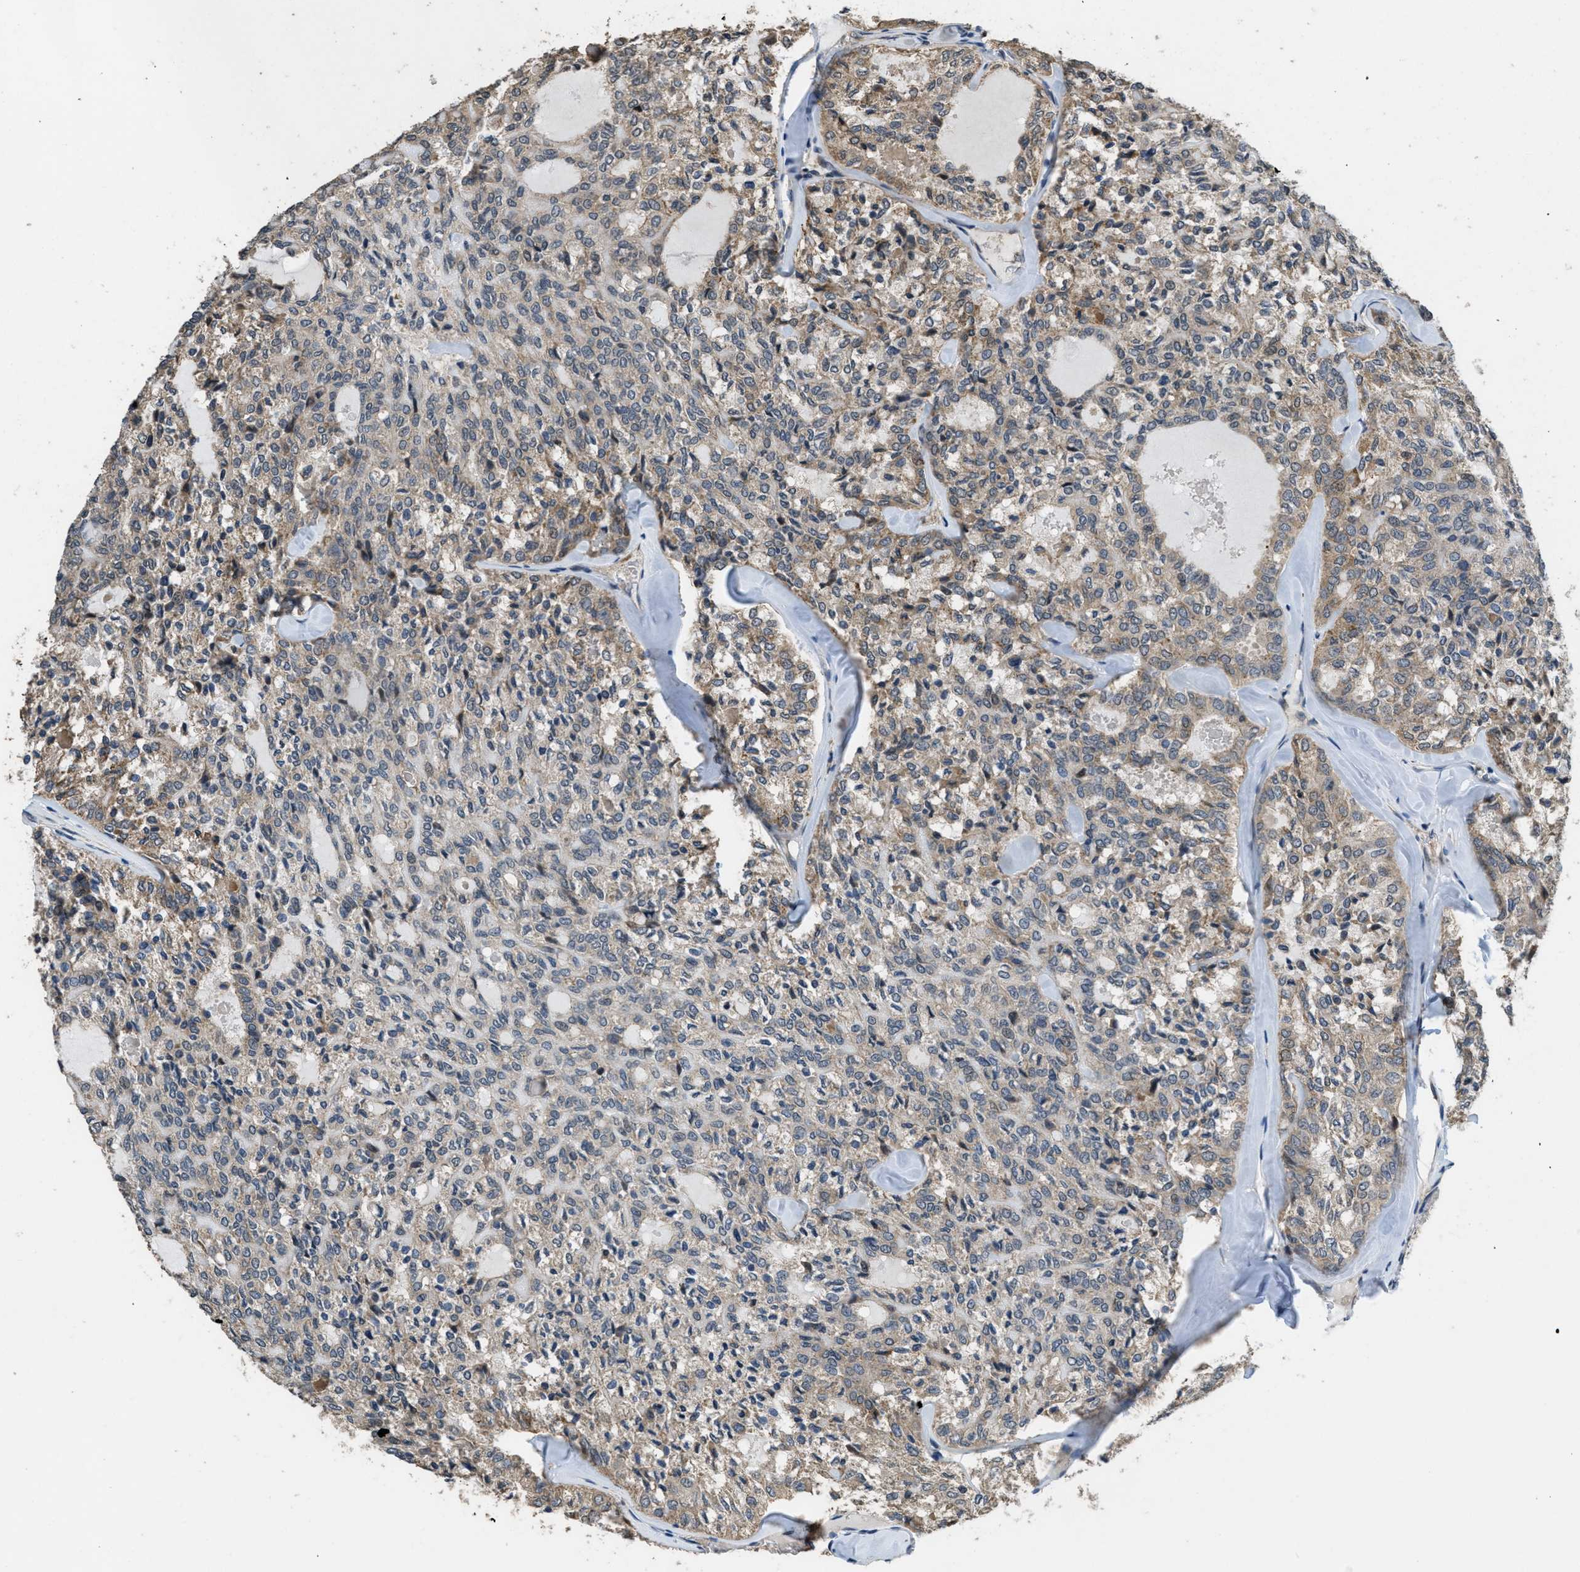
{"staining": {"intensity": "moderate", "quantity": "25%-75%", "location": "cytoplasmic/membranous"}, "tissue": "thyroid cancer", "cell_type": "Tumor cells", "image_type": "cancer", "snomed": [{"axis": "morphology", "description": "Follicular adenoma carcinoma, NOS"}, {"axis": "topography", "description": "Thyroid gland"}], "caption": "Immunohistochemistry (IHC) histopathology image of thyroid cancer stained for a protein (brown), which exhibits medium levels of moderate cytoplasmic/membranous staining in approximately 25%-75% of tumor cells.", "gene": "NAT1", "patient": {"sex": "male", "age": 75}}